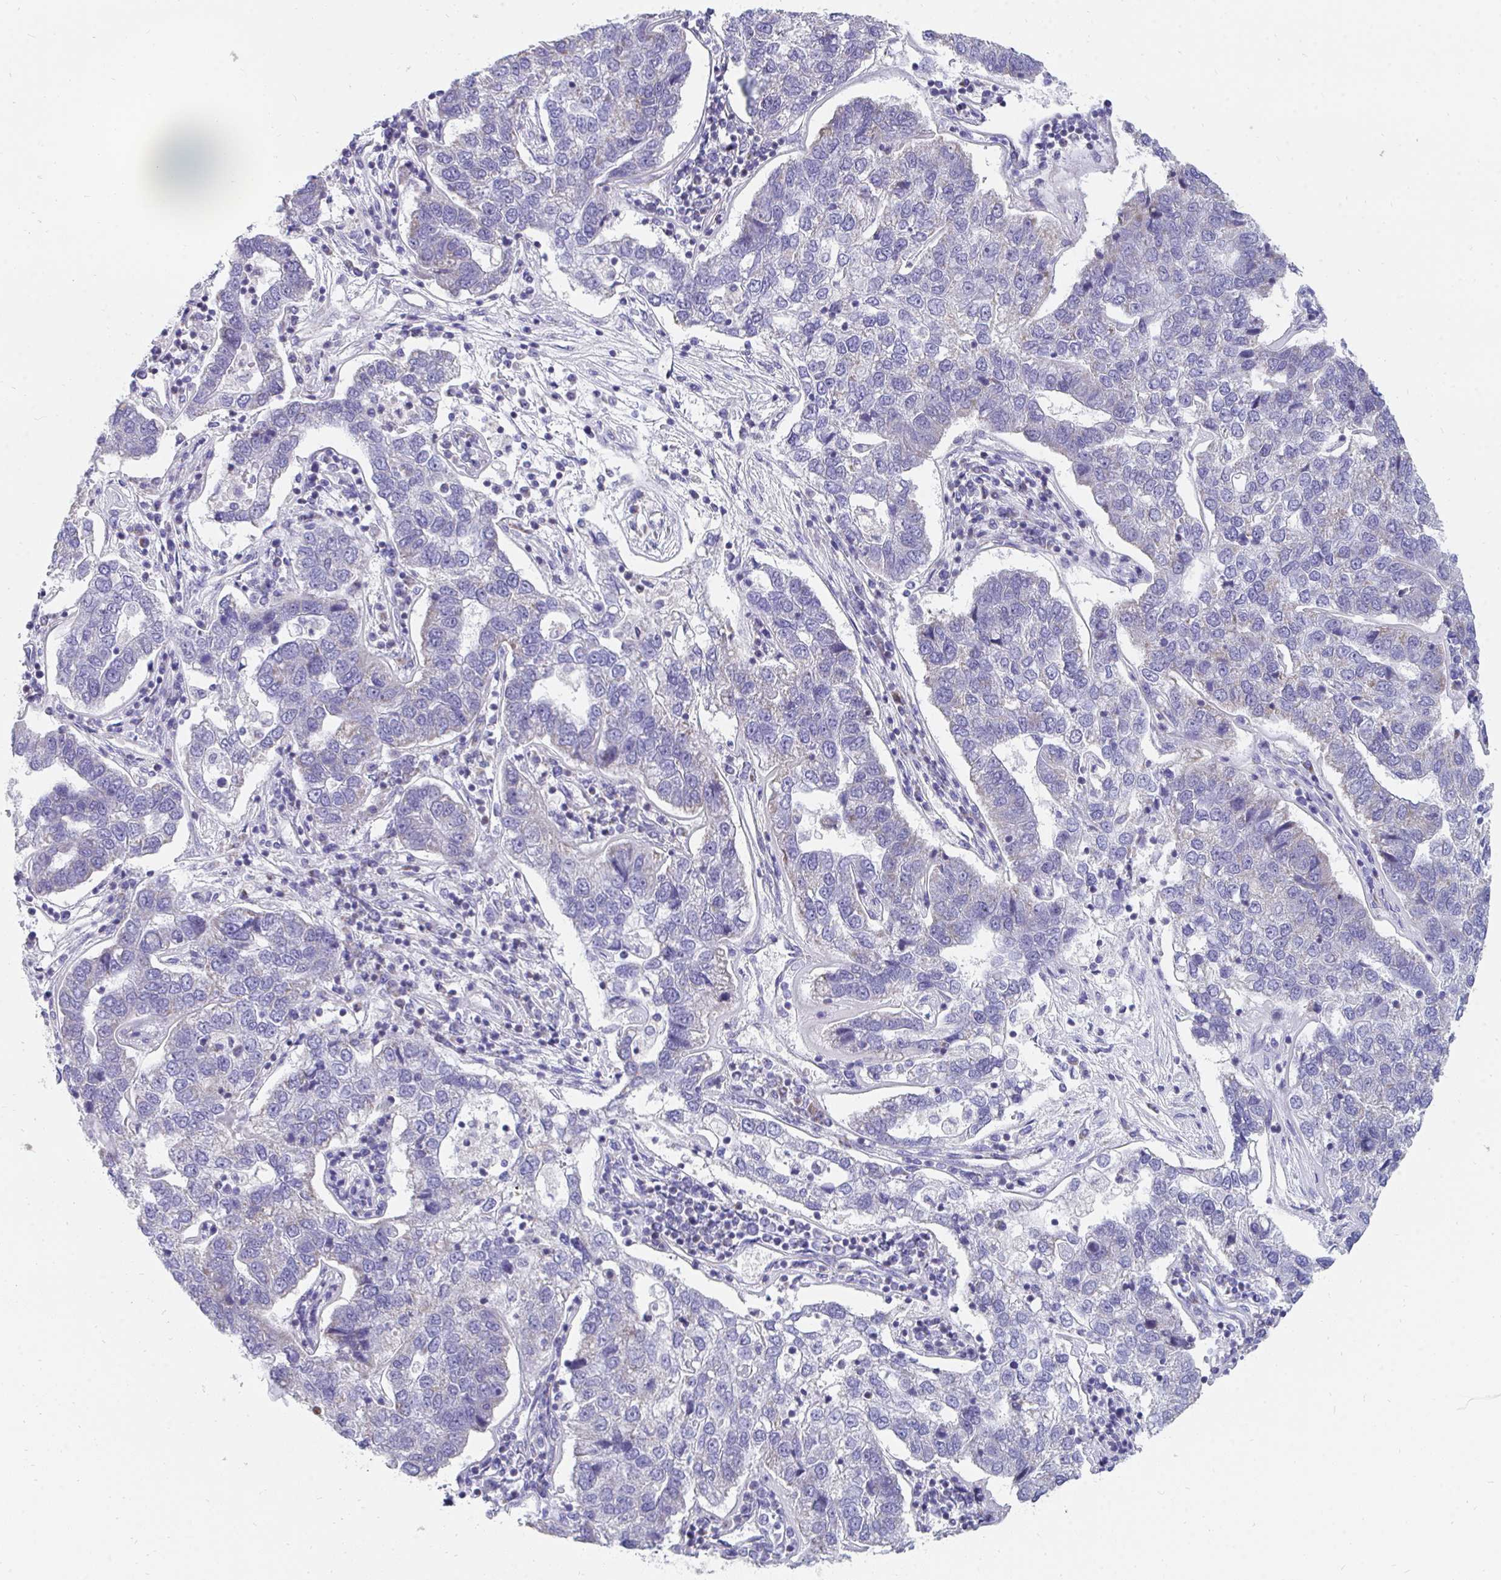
{"staining": {"intensity": "negative", "quantity": "none", "location": "none"}, "tissue": "pancreatic cancer", "cell_type": "Tumor cells", "image_type": "cancer", "snomed": [{"axis": "morphology", "description": "Adenocarcinoma, NOS"}, {"axis": "topography", "description": "Pancreas"}], "caption": "Immunohistochemistry (IHC) photomicrograph of neoplastic tissue: pancreatic adenocarcinoma stained with DAB displays no significant protein expression in tumor cells. (DAB immunohistochemistry (IHC) with hematoxylin counter stain).", "gene": "PC", "patient": {"sex": "female", "age": 61}}